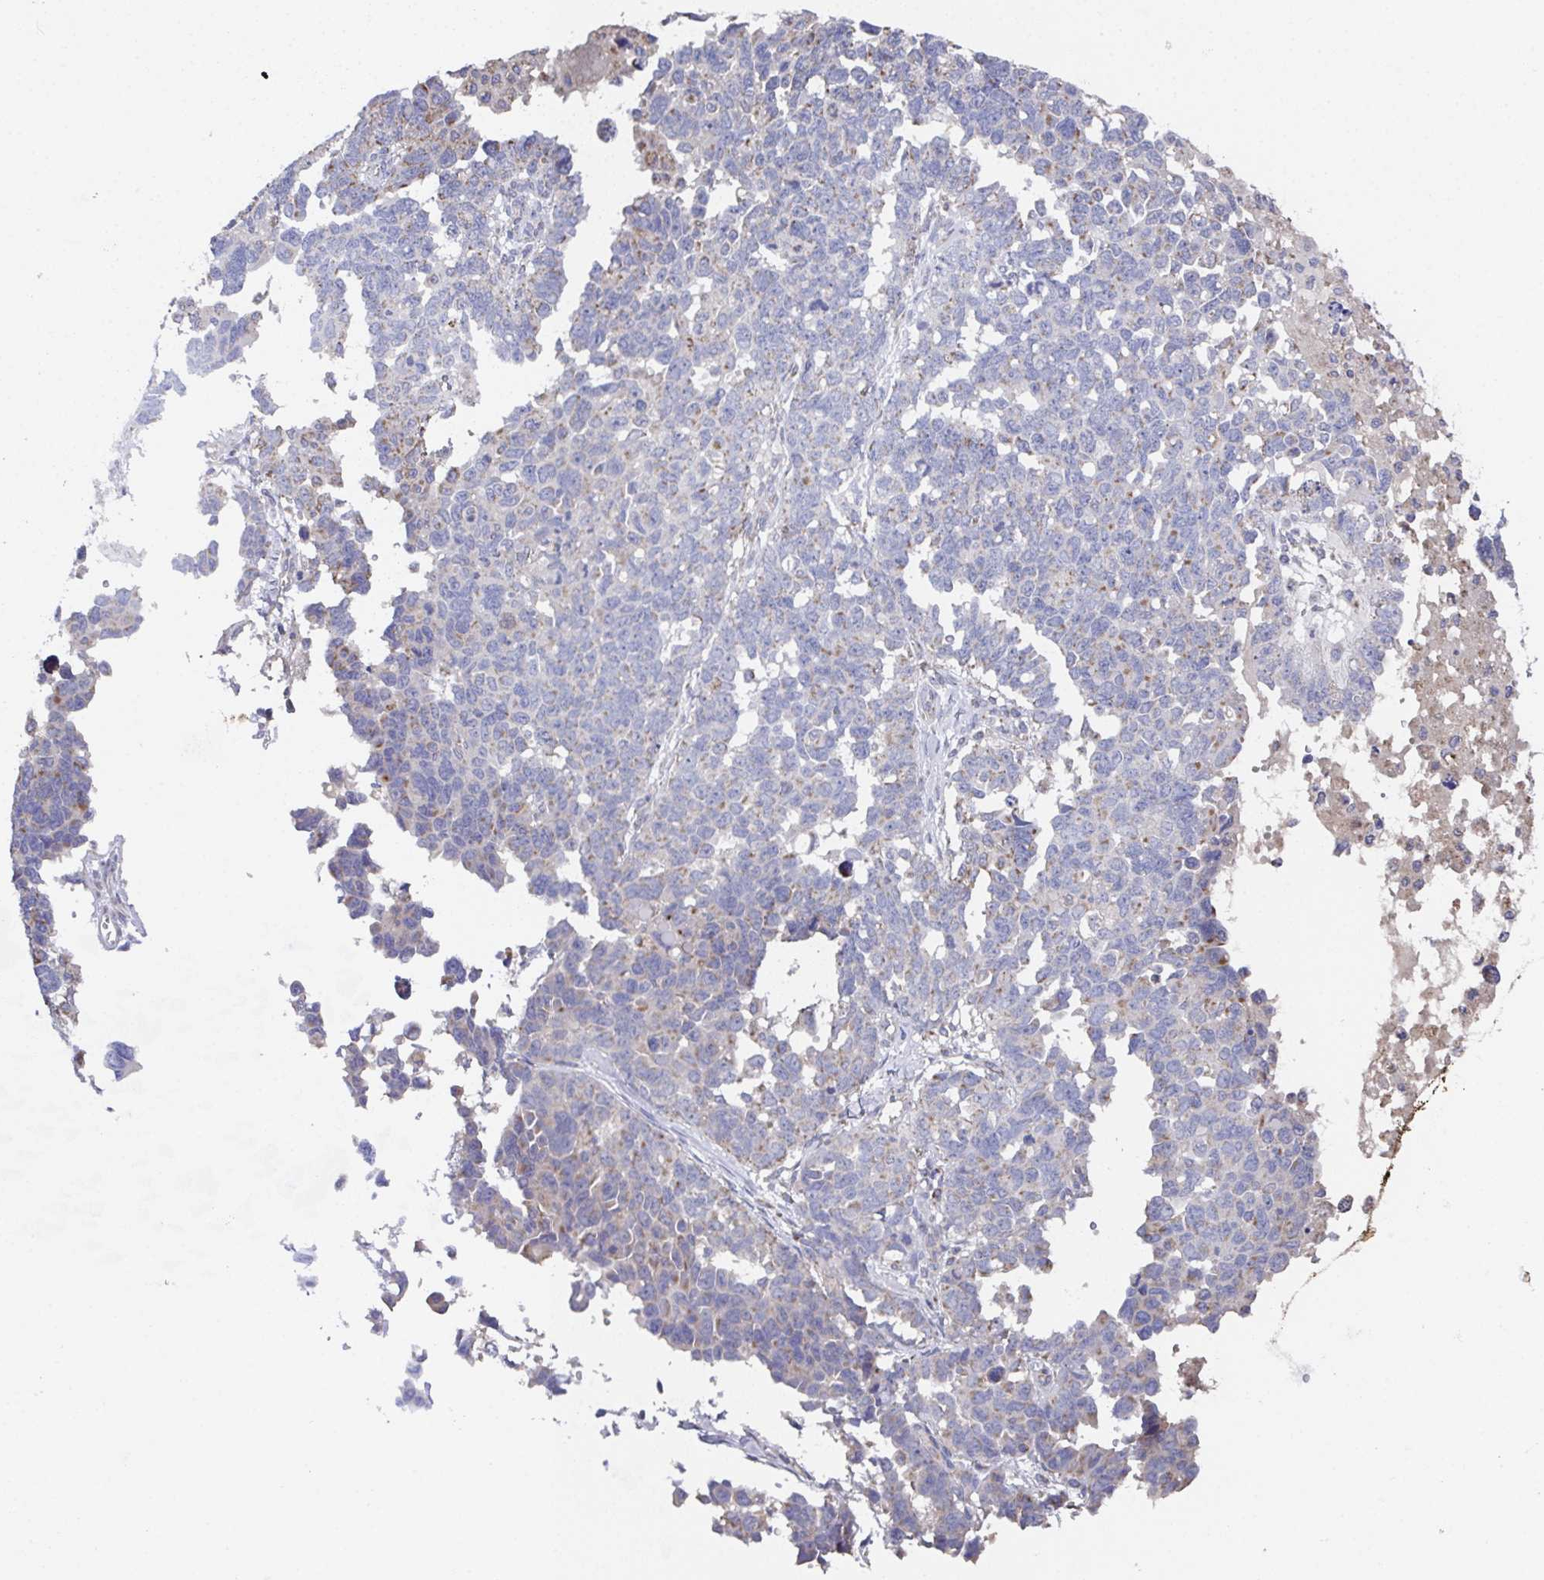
{"staining": {"intensity": "negative", "quantity": "none", "location": "none"}, "tissue": "ovarian cancer", "cell_type": "Tumor cells", "image_type": "cancer", "snomed": [{"axis": "morphology", "description": "Cystadenocarcinoma, serous, NOS"}, {"axis": "topography", "description": "Ovary"}], "caption": "IHC micrograph of human ovarian serous cystadenocarcinoma stained for a protein (brown), which displays no expression in tumor cells.", "gene": "MT-ND3", "patient": {"sex": "female", "age": 69}}